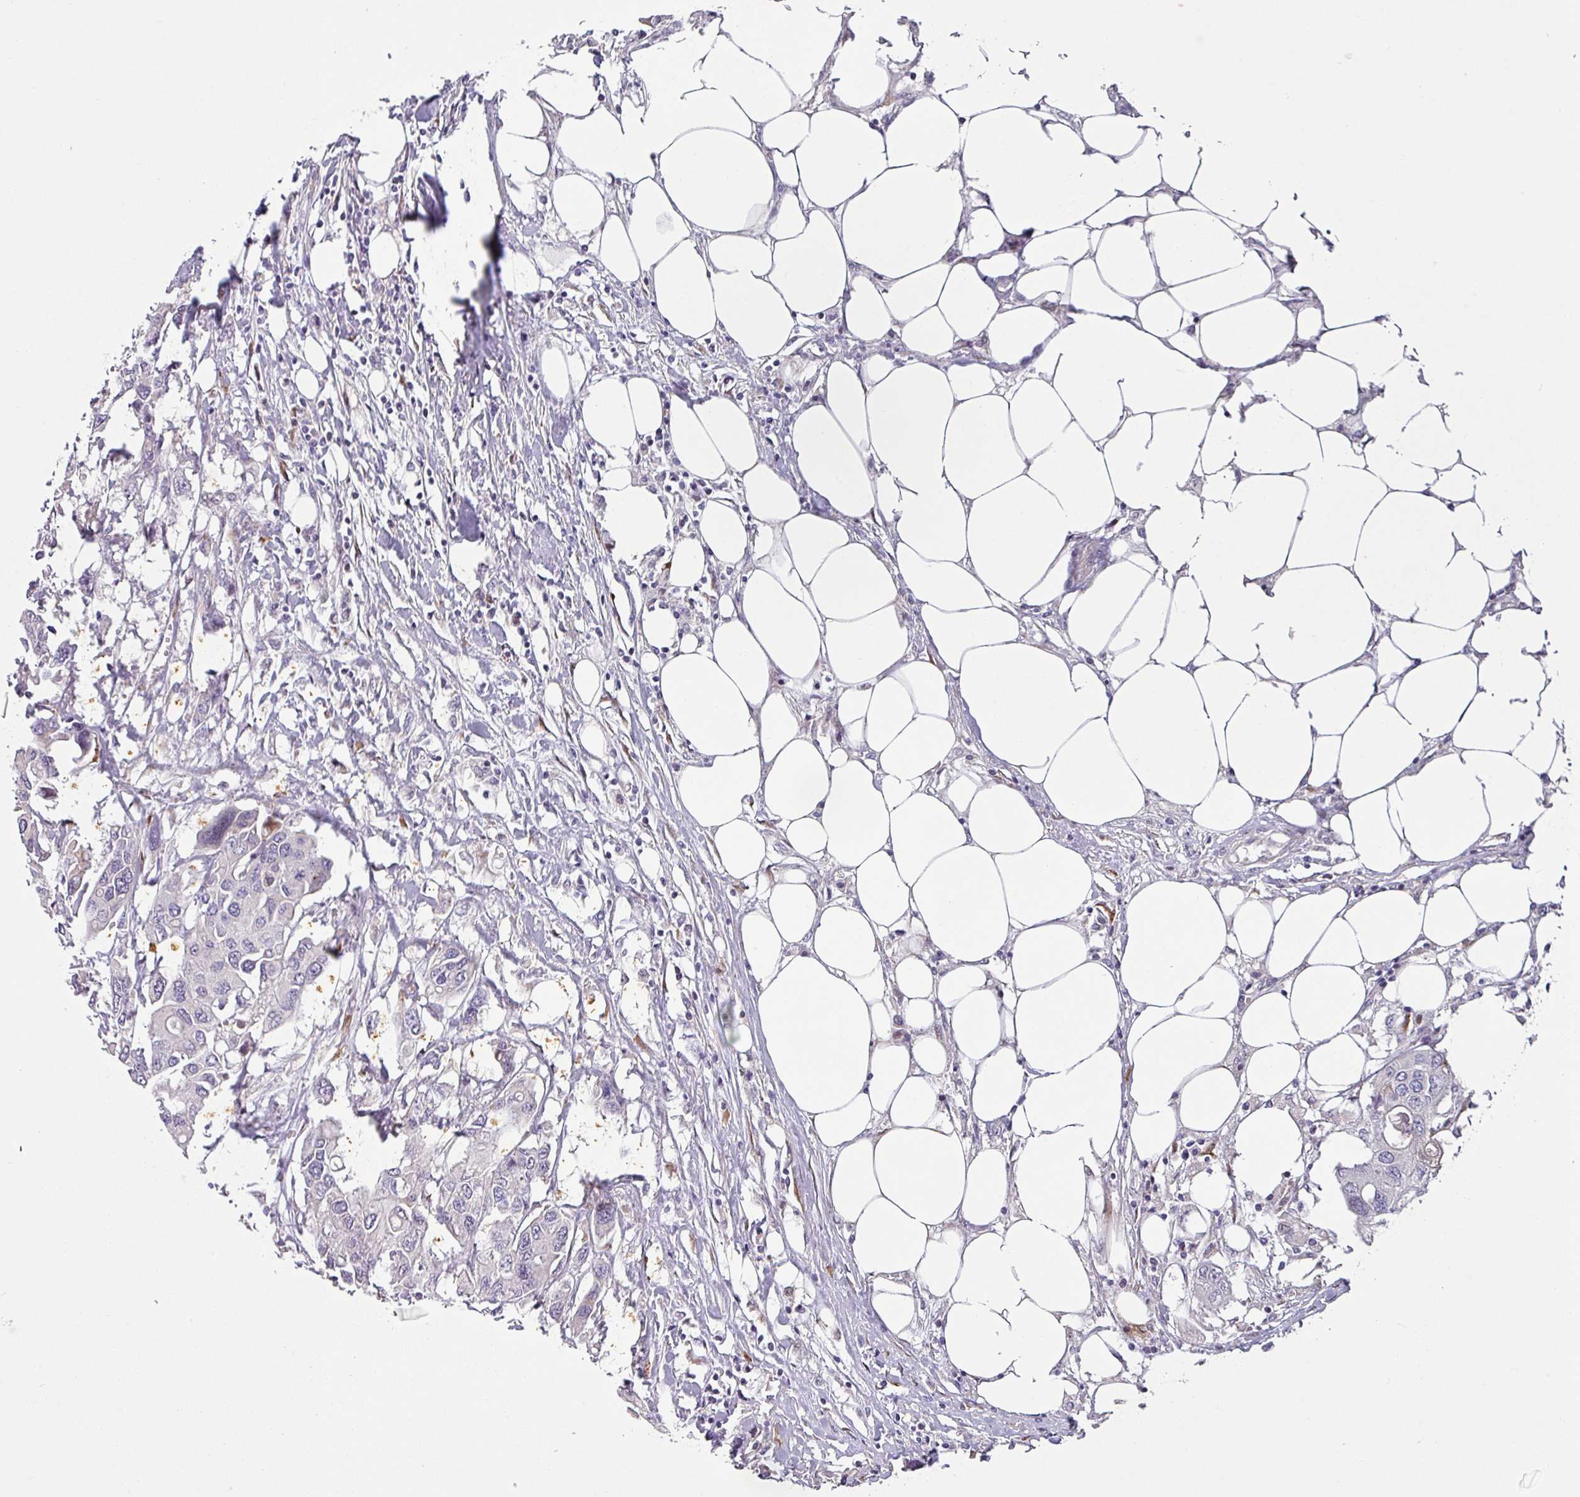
{"staining": {"intensity": "negative", "quantity": "none", "location": "none"}, "tissue": "colorectal cancer", "cell_type": "Tumor cells", "image_type": "cancer", "snomed": [{"axis": "morphology", "description": "Adenocarcinoma, NOS"}, {"axis": "topography", "description": "Colon"}], "caption": "Adenocarcinoma (colorectal) was stained to show a protein in brown. There is no significant positivity in tumor cells.", "gene": "KLHL3", "patient": {"sex": "male", "age": 77}}